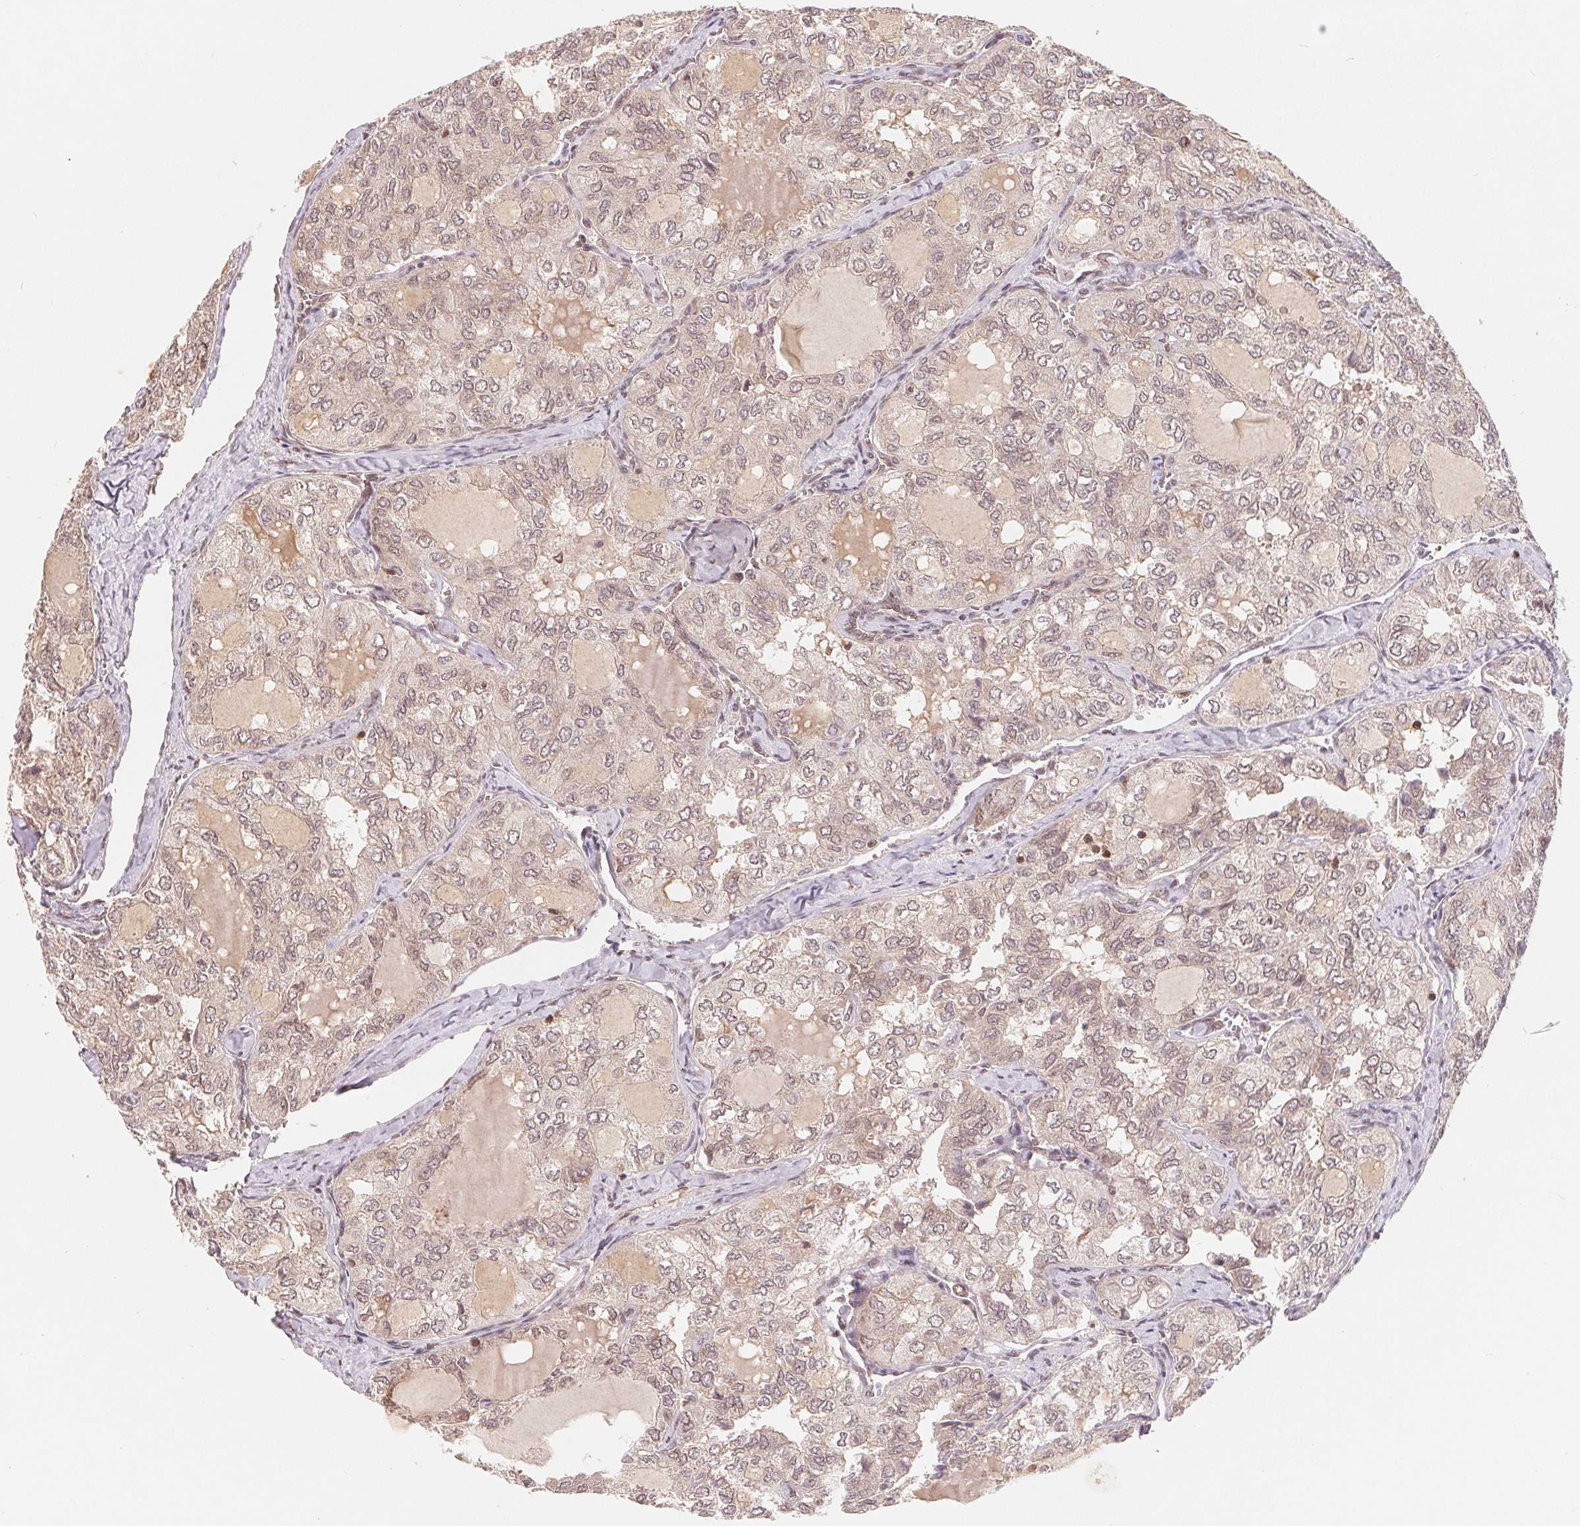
{"staining": {"intensity": "negative", "quantity": "none", "location": "none"}, "tissue": "thyroid cancer", "cell_type": "Tumor cells", "image_type": "cancer", "snomed": [{"axis": "morphology", "description": "Follicular adenoma carcinoma, NOS"}, {"axis": "topography", "description": "Thyroid gland"}], "caption": "Tumor cells are negative for brown protein staining in thyroid follicular adenoma carcinoma.", "gene": "HMGN3", "patient": {"sex": "male", "age": 75}}